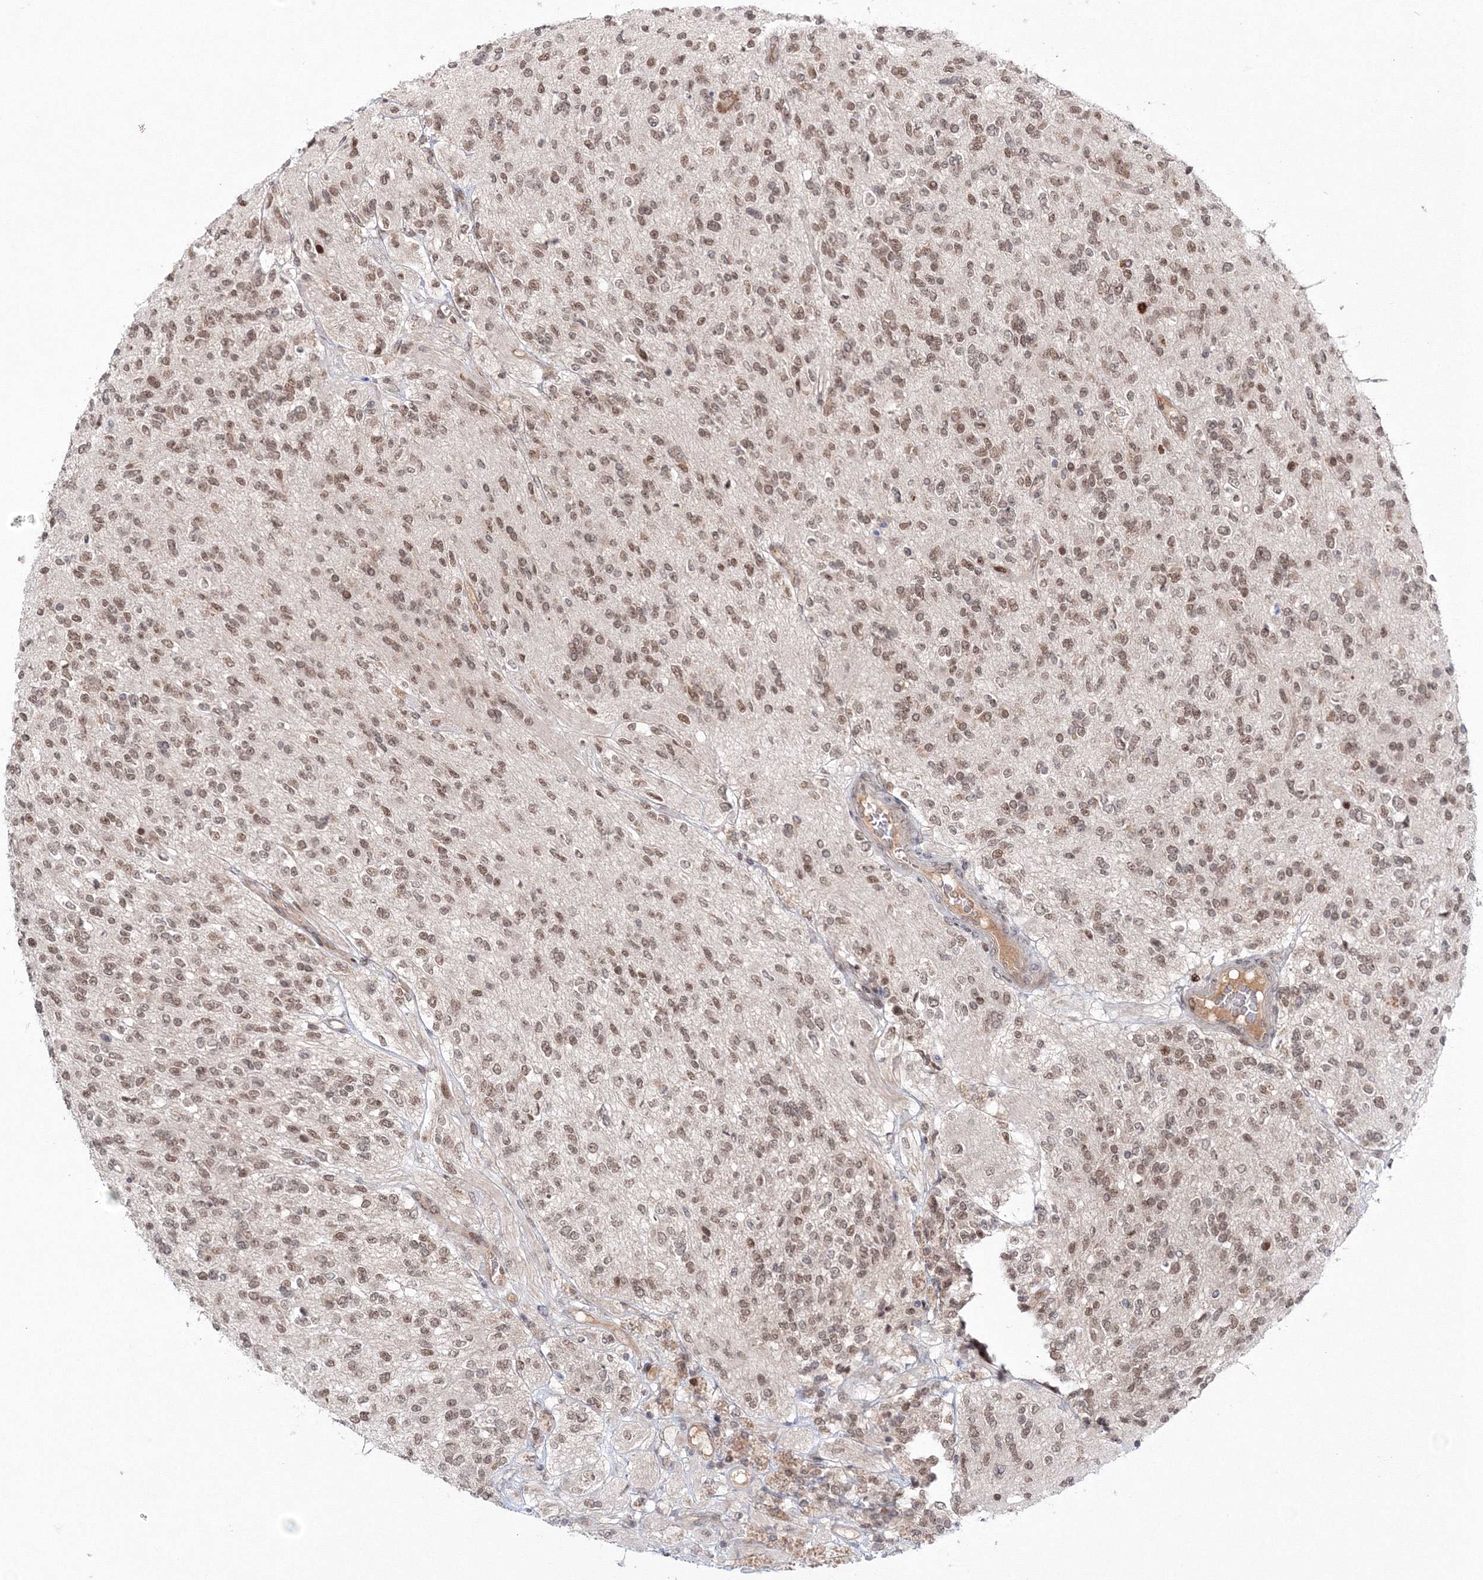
{"staining": {"intensity": "weak", "quantity": ">75%", "location": "nuclear"}, "tissue": "glioma", "cell_type": "Tumor cells", "image_type": "cancer", "snomed": [{"axis": "morphology", "description": "Glioma, malignant, High grade"}, {"axis": "topography", "description": "Brain"}], "caption": "Human glioma stained with a brown dye shows weak nuclear positive staining in about >75% of tumor cells.", "gene": "NOA1", "patient": {"sex": "male", "age": 34}}